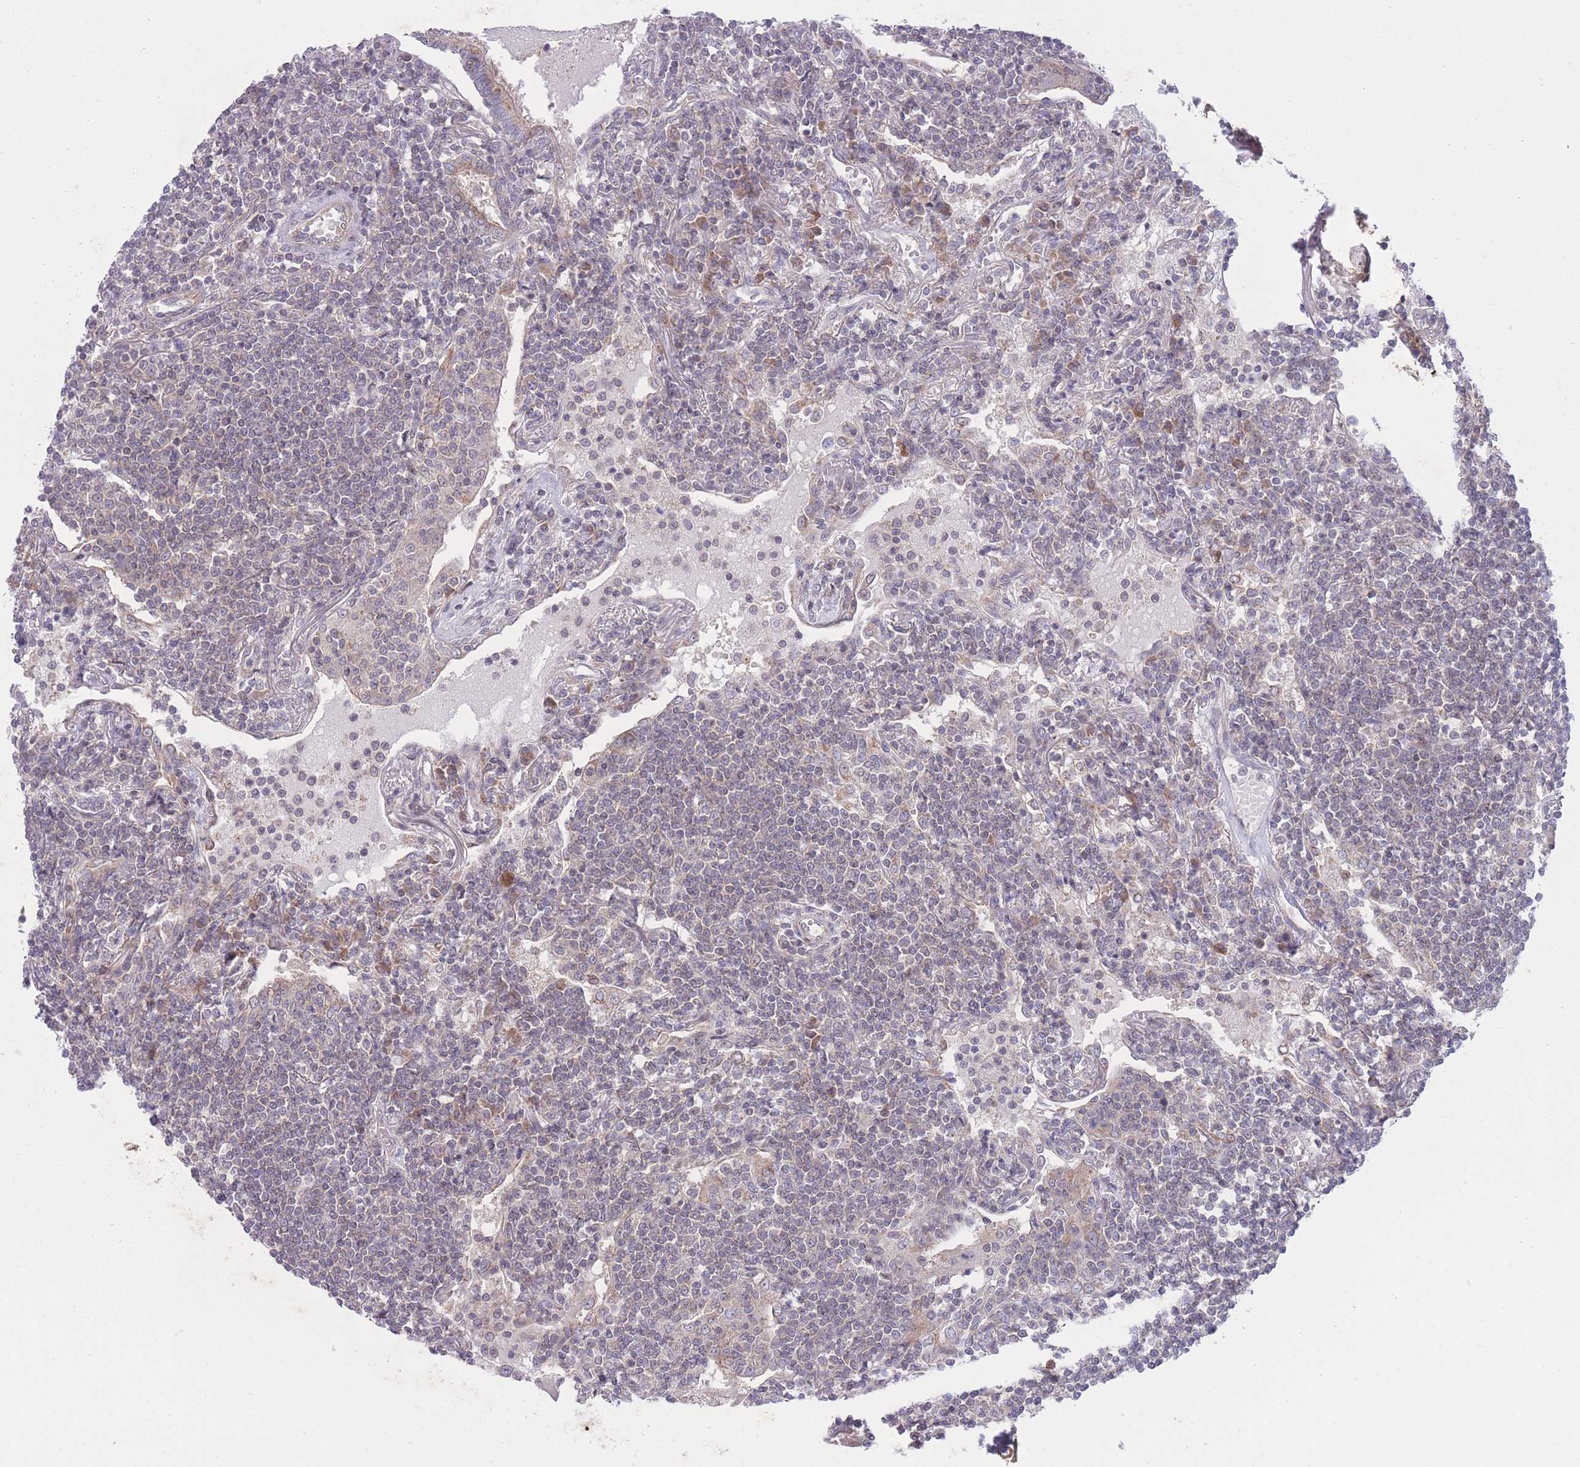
{"staining": {"intensity": "strong", "quantity": "25%-75%", "location": "cytoplasmic/membranous"}, "tissue": "lymphoma", "cell_type": "Tumor cells", "image_type": "cancer", "snomed": [{"axis": "morphology", "description": "Malignant lymphoma, non-Hodgkin's type, Low grade"}, {"axis": "topography", "description": "Lymph node"}], "caption": "There is high levels of strong cytoplasmic/membranous positivity in tumor cells of lymphoma, as demonstrated by immunohistochemical staining (brown color).", "gene": "RIC8A", "patient": {"sex": "female", "age": 67}}